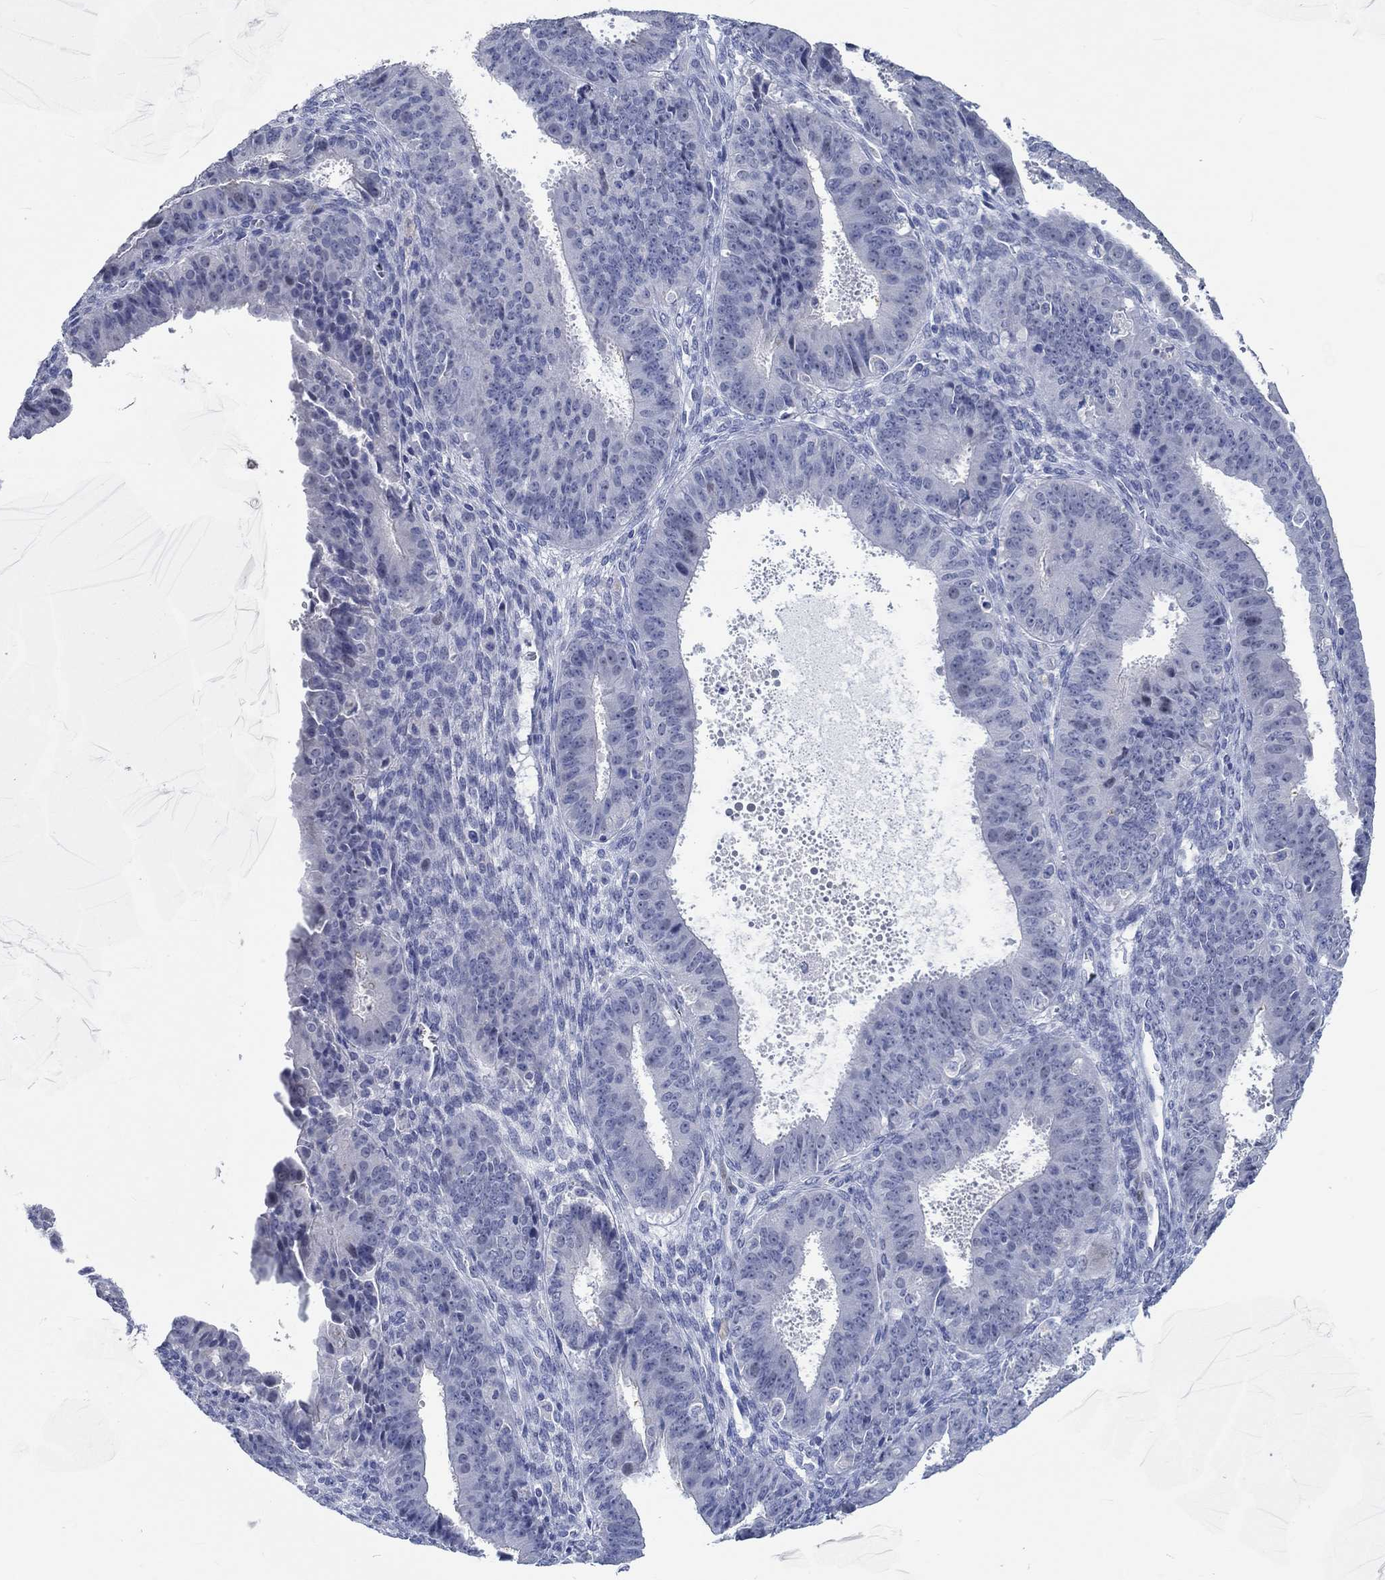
{"staining": {"intensity": "negative", "quantity": "none", "location": "none"}, "tissue": "ovarian cancer", "cell_type": "Tumor cells", "image_type": "cancer", "snomed": [{"axis": "morphology", "description": "Carcinoma, endometroid"}, {"axis": "topography", "description": "Ovary"}], "caption": "Endometroid carcinoma (ovarian) stained for a protein using IHC shows no positivity tumor cells.", "gene": "C4orf47", "patient": {"sex": "female", "age": 42}}